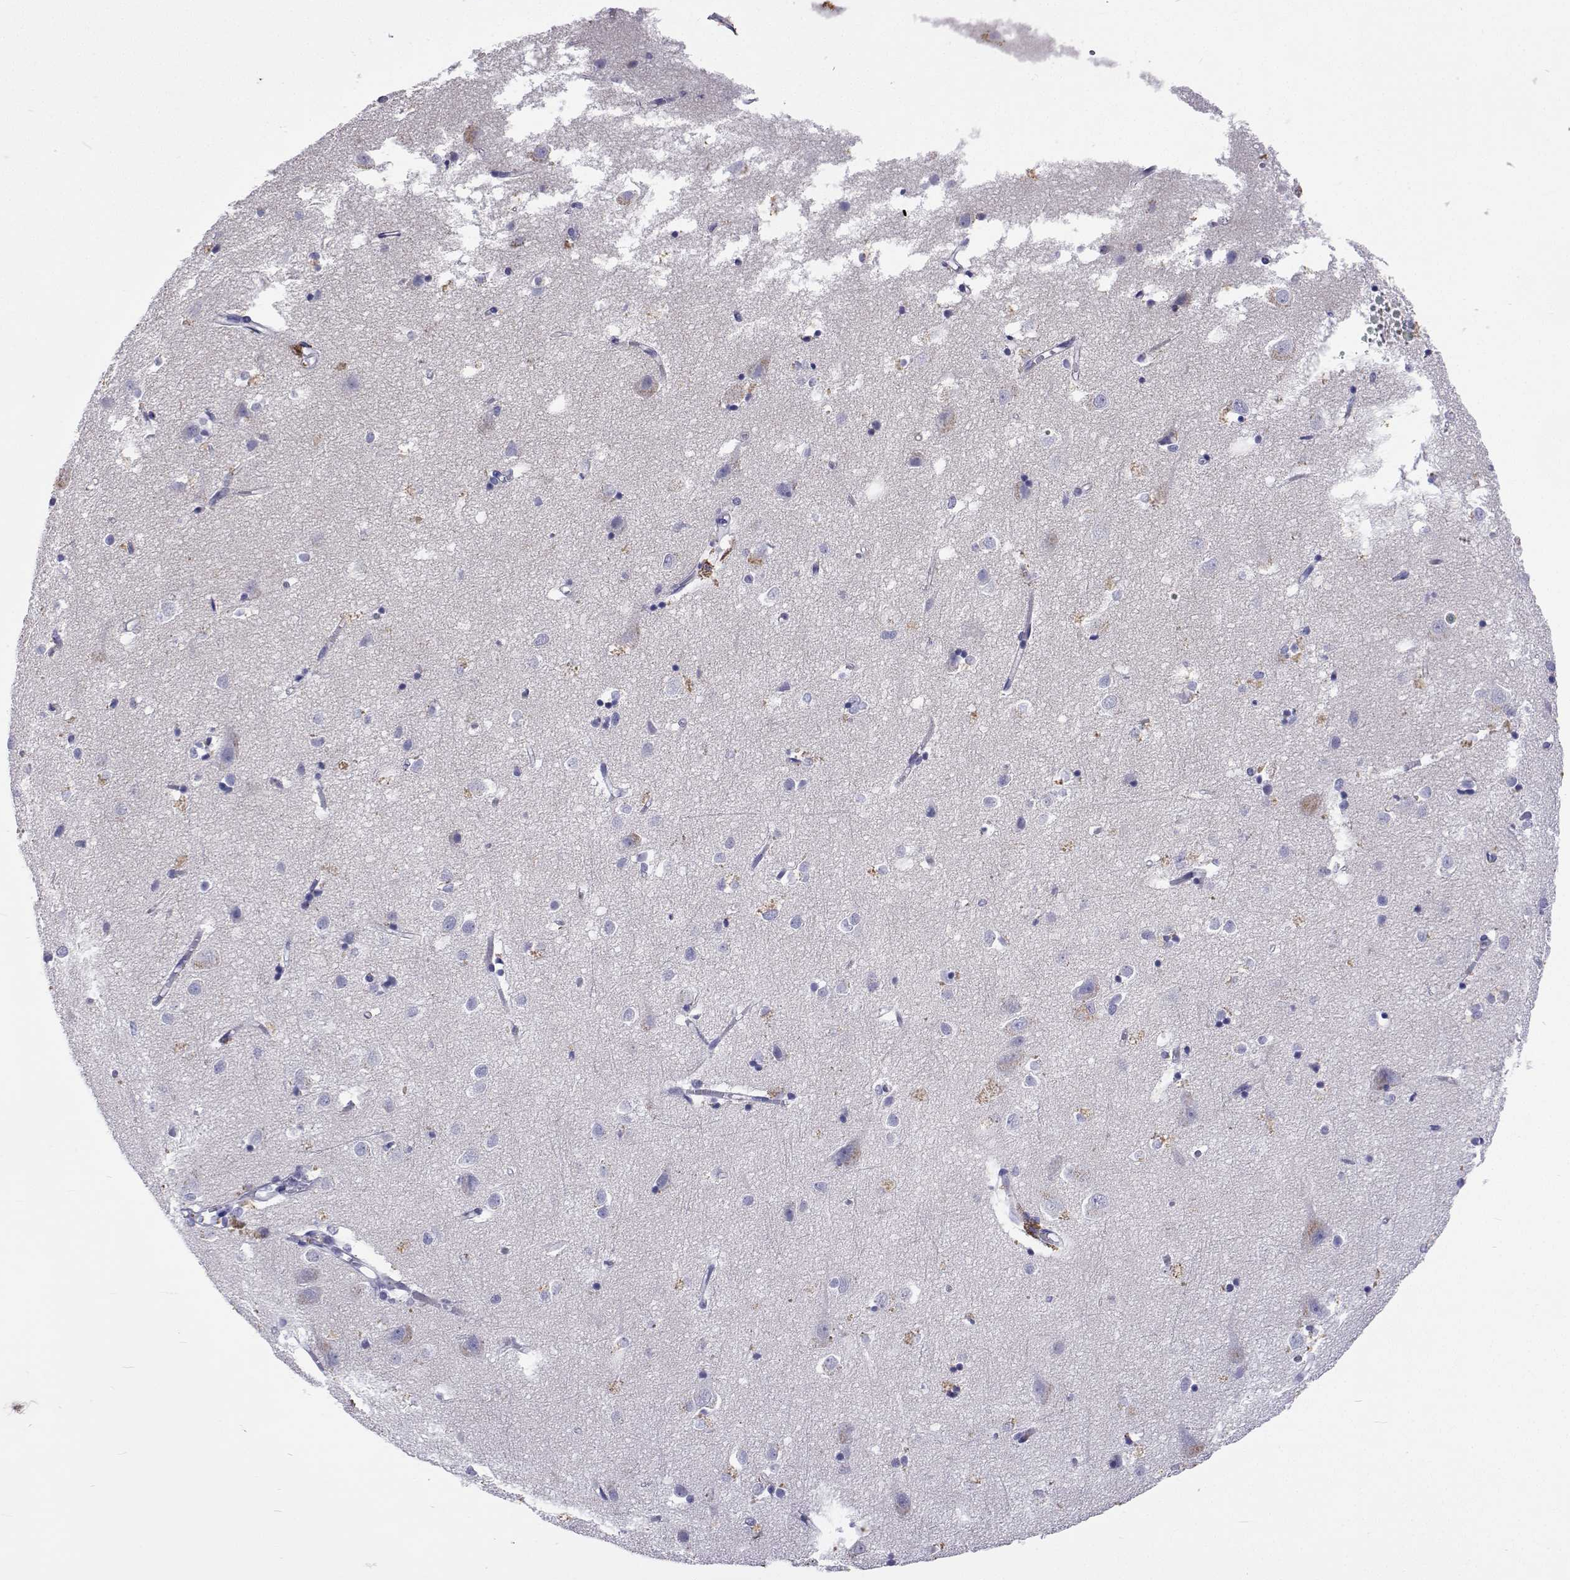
{"staining": {"intensity": "negative", "quantity": "none", "location": "none"}, "tissue": "cerebral cortex", "cell_type": "Endothelial cells", "image_type": "normal", "snomed": [{"axis": "morphology", "description": "Normal tissue, NOS"}, {"axis": "topography", "description": "Cerebral cortex"}], "caption": "Immunohistochemistry (IHC) micrograph of normal cerebral cortex: cerebral cortex stained with DAB demonstrates no significant protein expression in endothelial cells.", "gene": "UMODL1", "patient": {"sex": "male", "age": 70}}